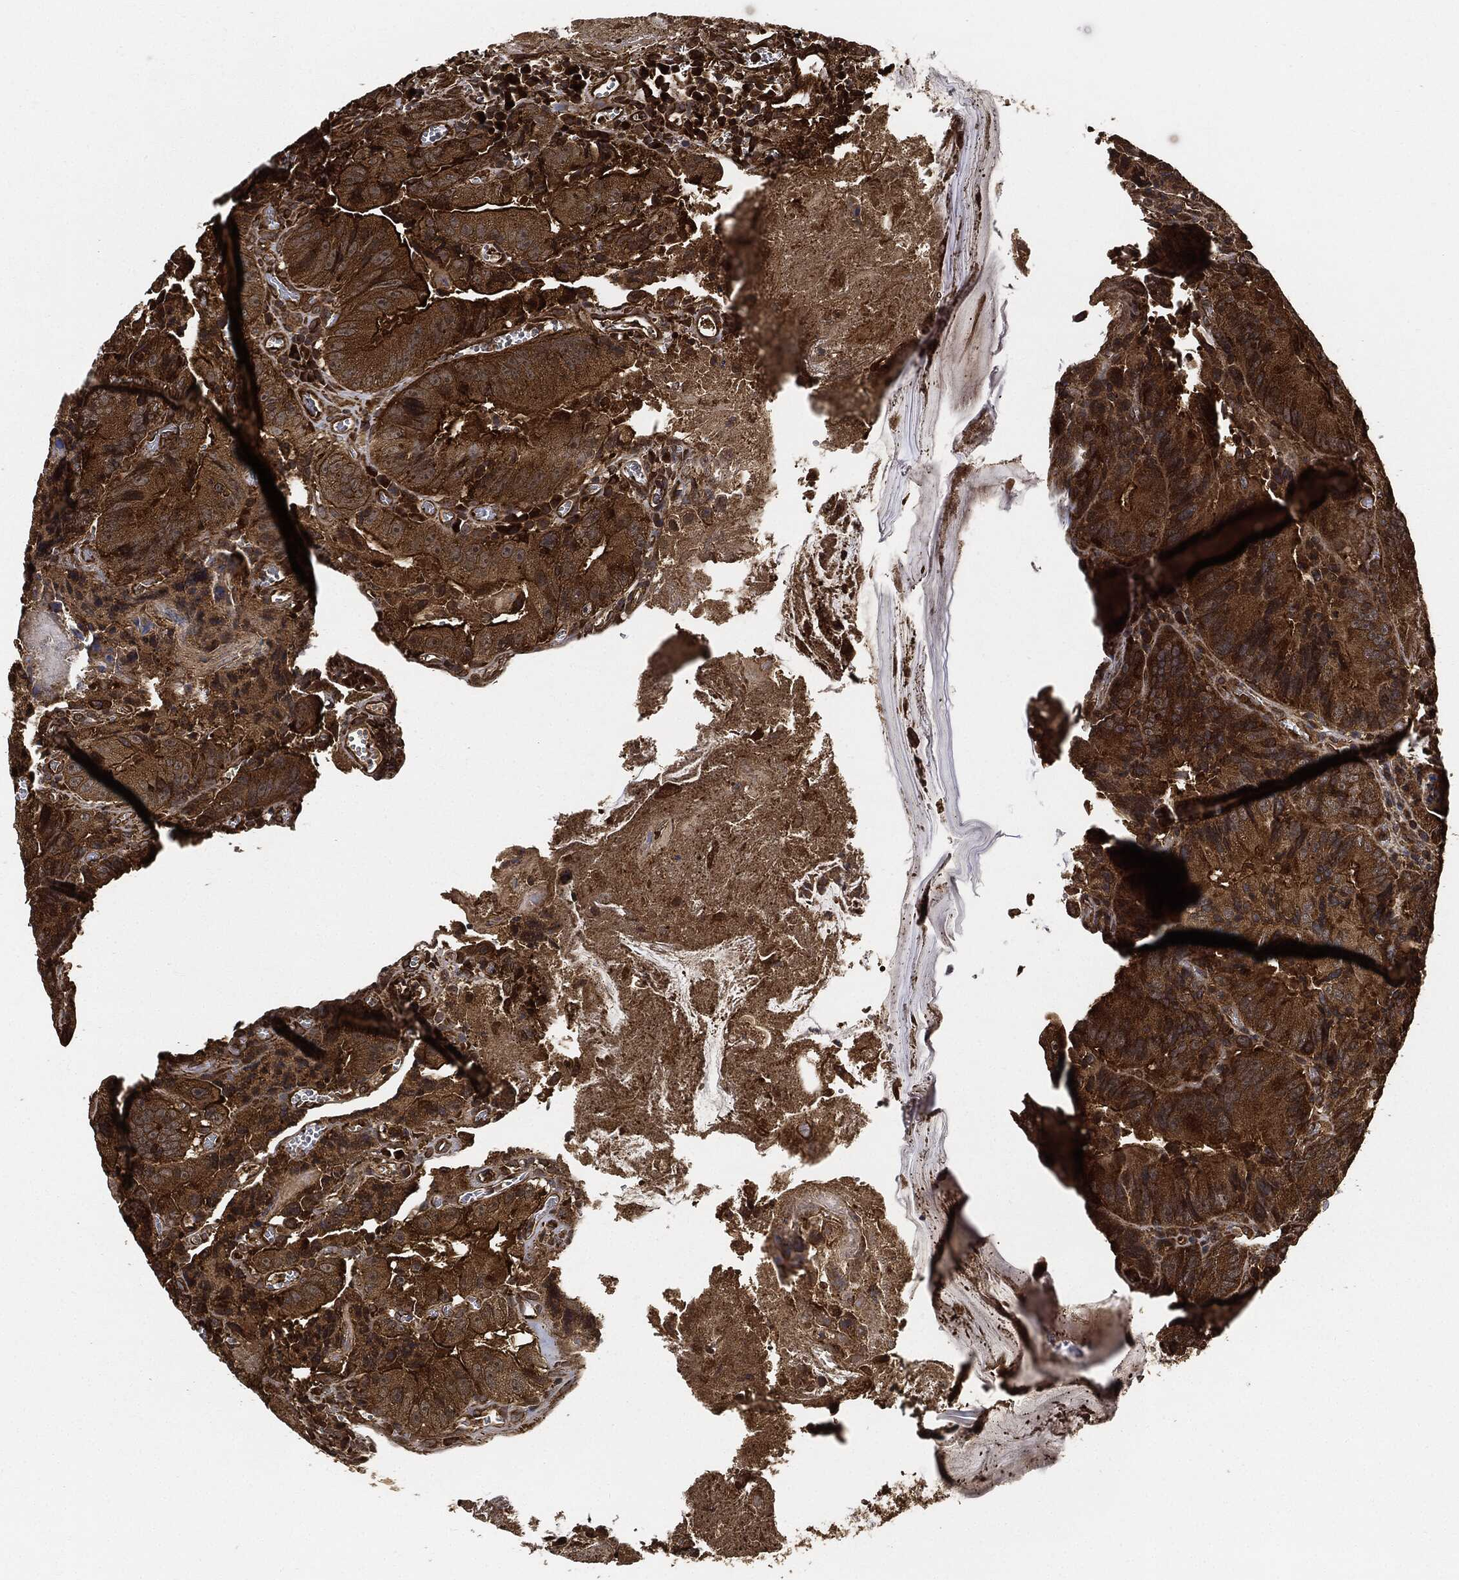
{"staining": {"intensity": "strong", "quantity": ">75%", "location": "cytoplasmic/membranous"}, "tissue": "colorectal cancer", "cell_type": "Tumor cells", "image_type": "cancer", "snomed": [{"axis": "morphology", "description": "Adenocarcinoma, NOS"}, {"axis": "topography", "description": "Colon"}], "caption": "Approximately >75% of tumor cells in human colorectal adenocarcinoma display strong cytoplasmic/membranous protein expression as visualized by brown immunohistochemical staining.", "gene": "CEP290", "patient": {"sex": "female", "age": 86}}